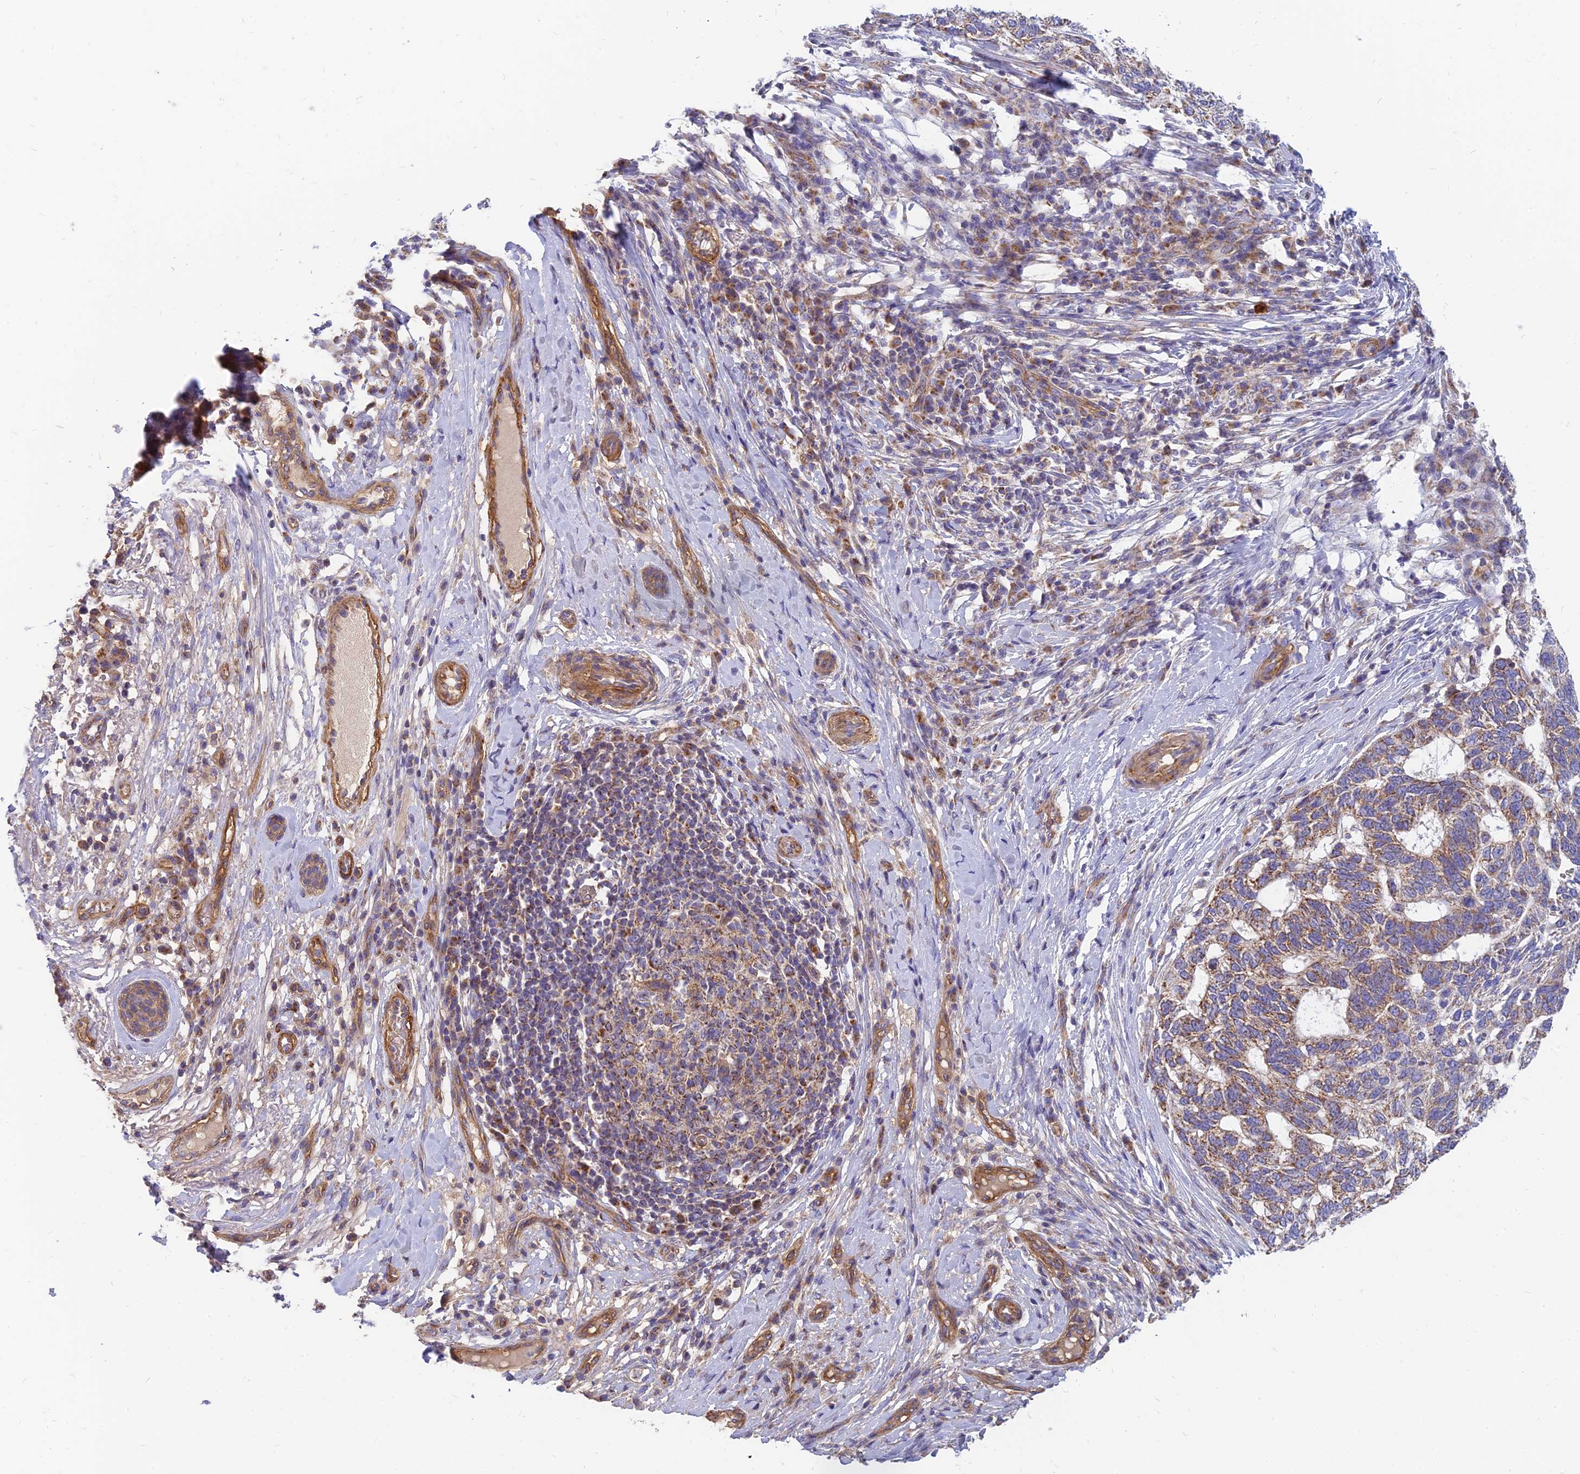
{"staining": {"intensity": "moderate", "quantity": "25%-75%", "location": "cytoplasmic/membranous"}, "tissue": "skin cancer", "cell_type": "Tumor cells", "image_type": "cancer", "snomed": [{"axis": "morphology", "description": "Basal cell carcinoma"}, {"axis": "topography", "description": "Skin"}], "caption": "DAB (3,3'-diaminobenzidine) immunohistochemical staining of human skin cancer demonstrates moderate cytoplasmic/membranous protein positivity in approximately 25%-75% of tumor cells. (DAB (3,3'-diaminobenzidine) IHC with brightfield microscopy, high magnification).", "gene": "MRPL15", "patient": {"sex": "female", "age": 65}}